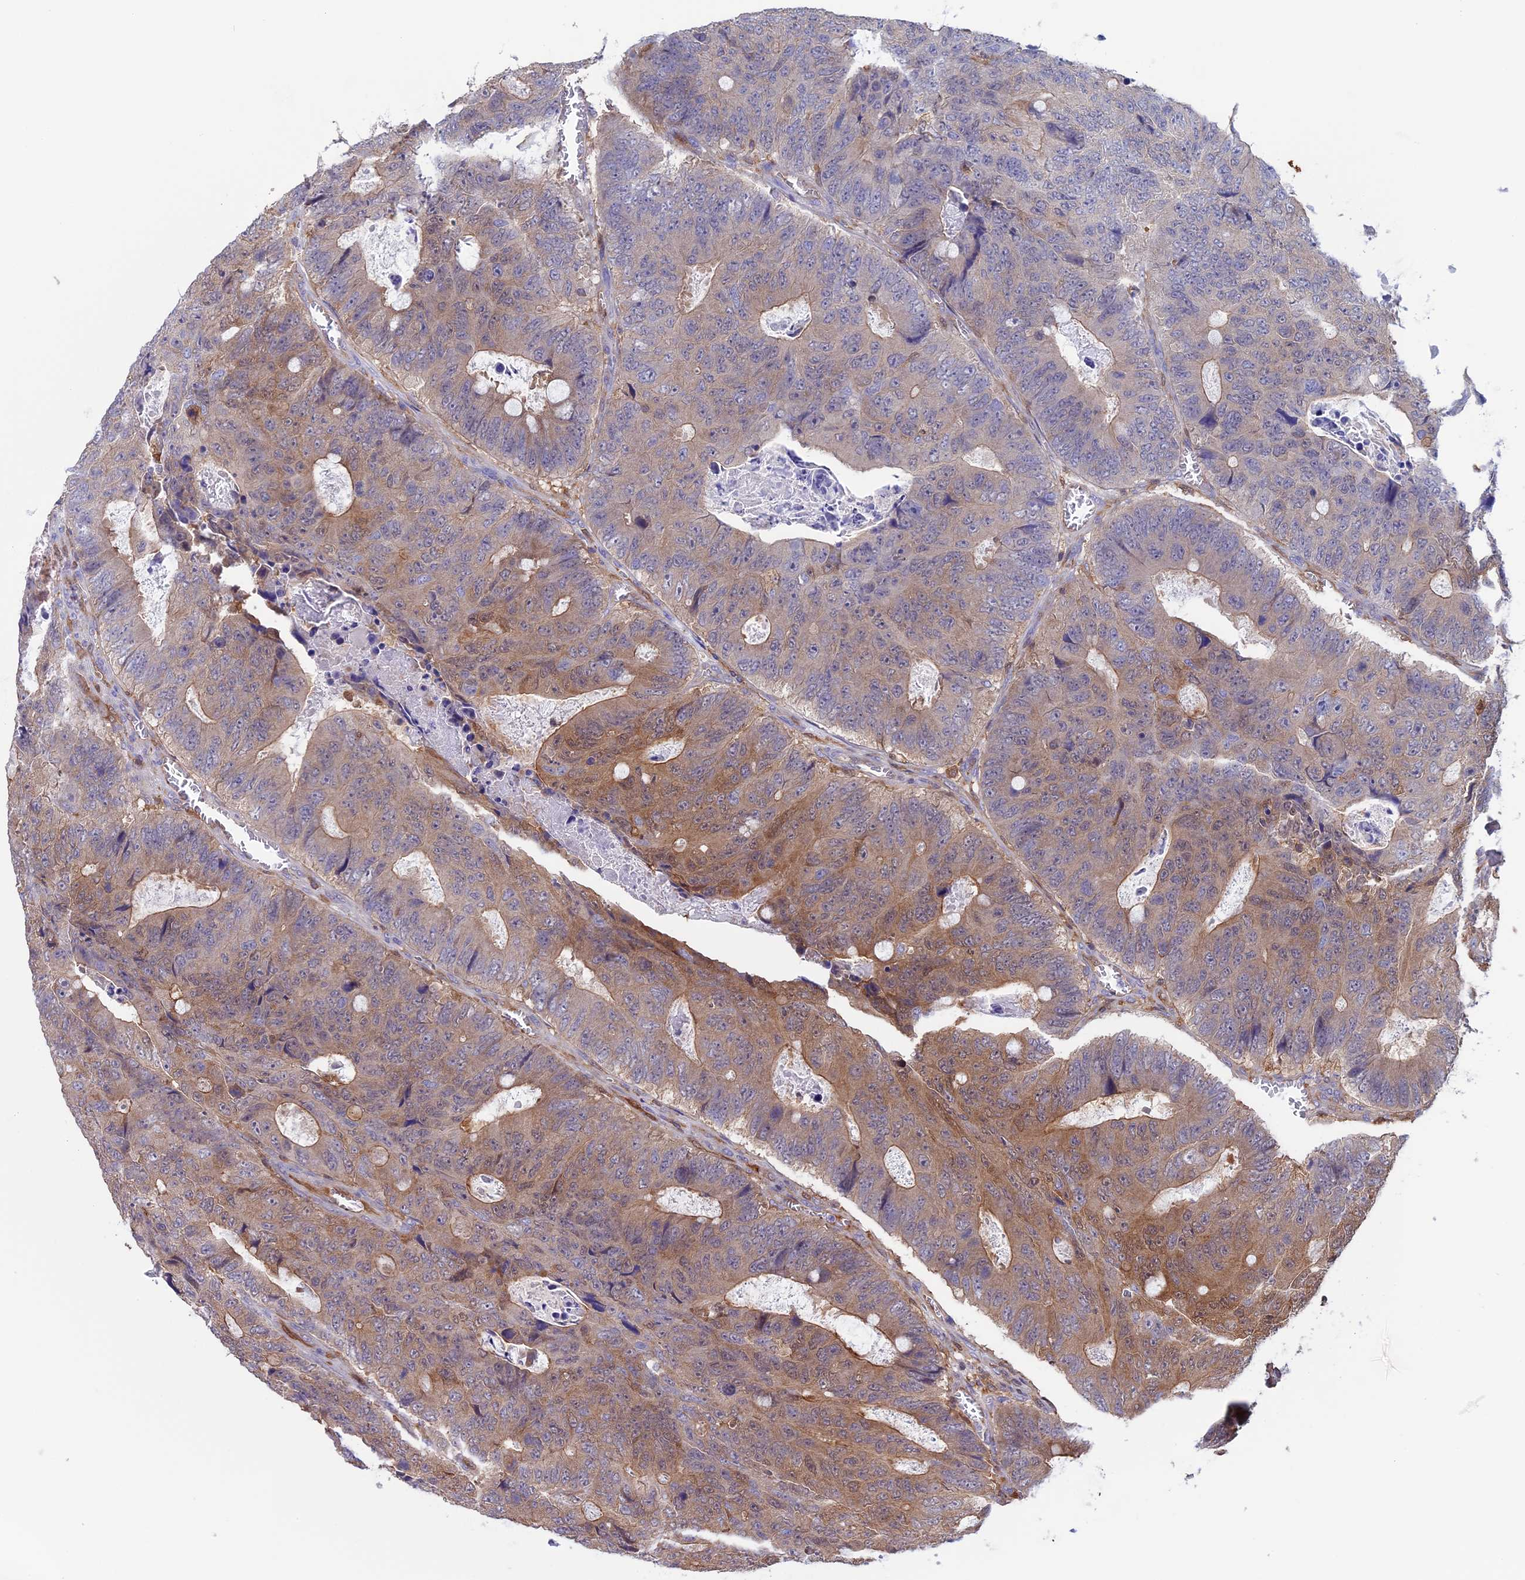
{"staining": {"intensity": "moderate", "quantity": "25%-75%", "location": "cytoplasmic/membranous"}, "tissue": "colorectal cancer", "cell_type": "Tumor cells", "image_type": "cancer", "snomed": [{"axis": "morphology", "description": "Adenocarcinoma, NOS"}, {"axis": "topography", "description": "Colon"}], "caption": "Moderate cytoplasmic/membranous expression for a protein is identified in approximately 25%-75% of tumor cells of colorectal adenocarcinoma using immunohistochemistry (IHC).", "gene": "ARHGAP18", "patient": {"sex": "male", "age": 87}}